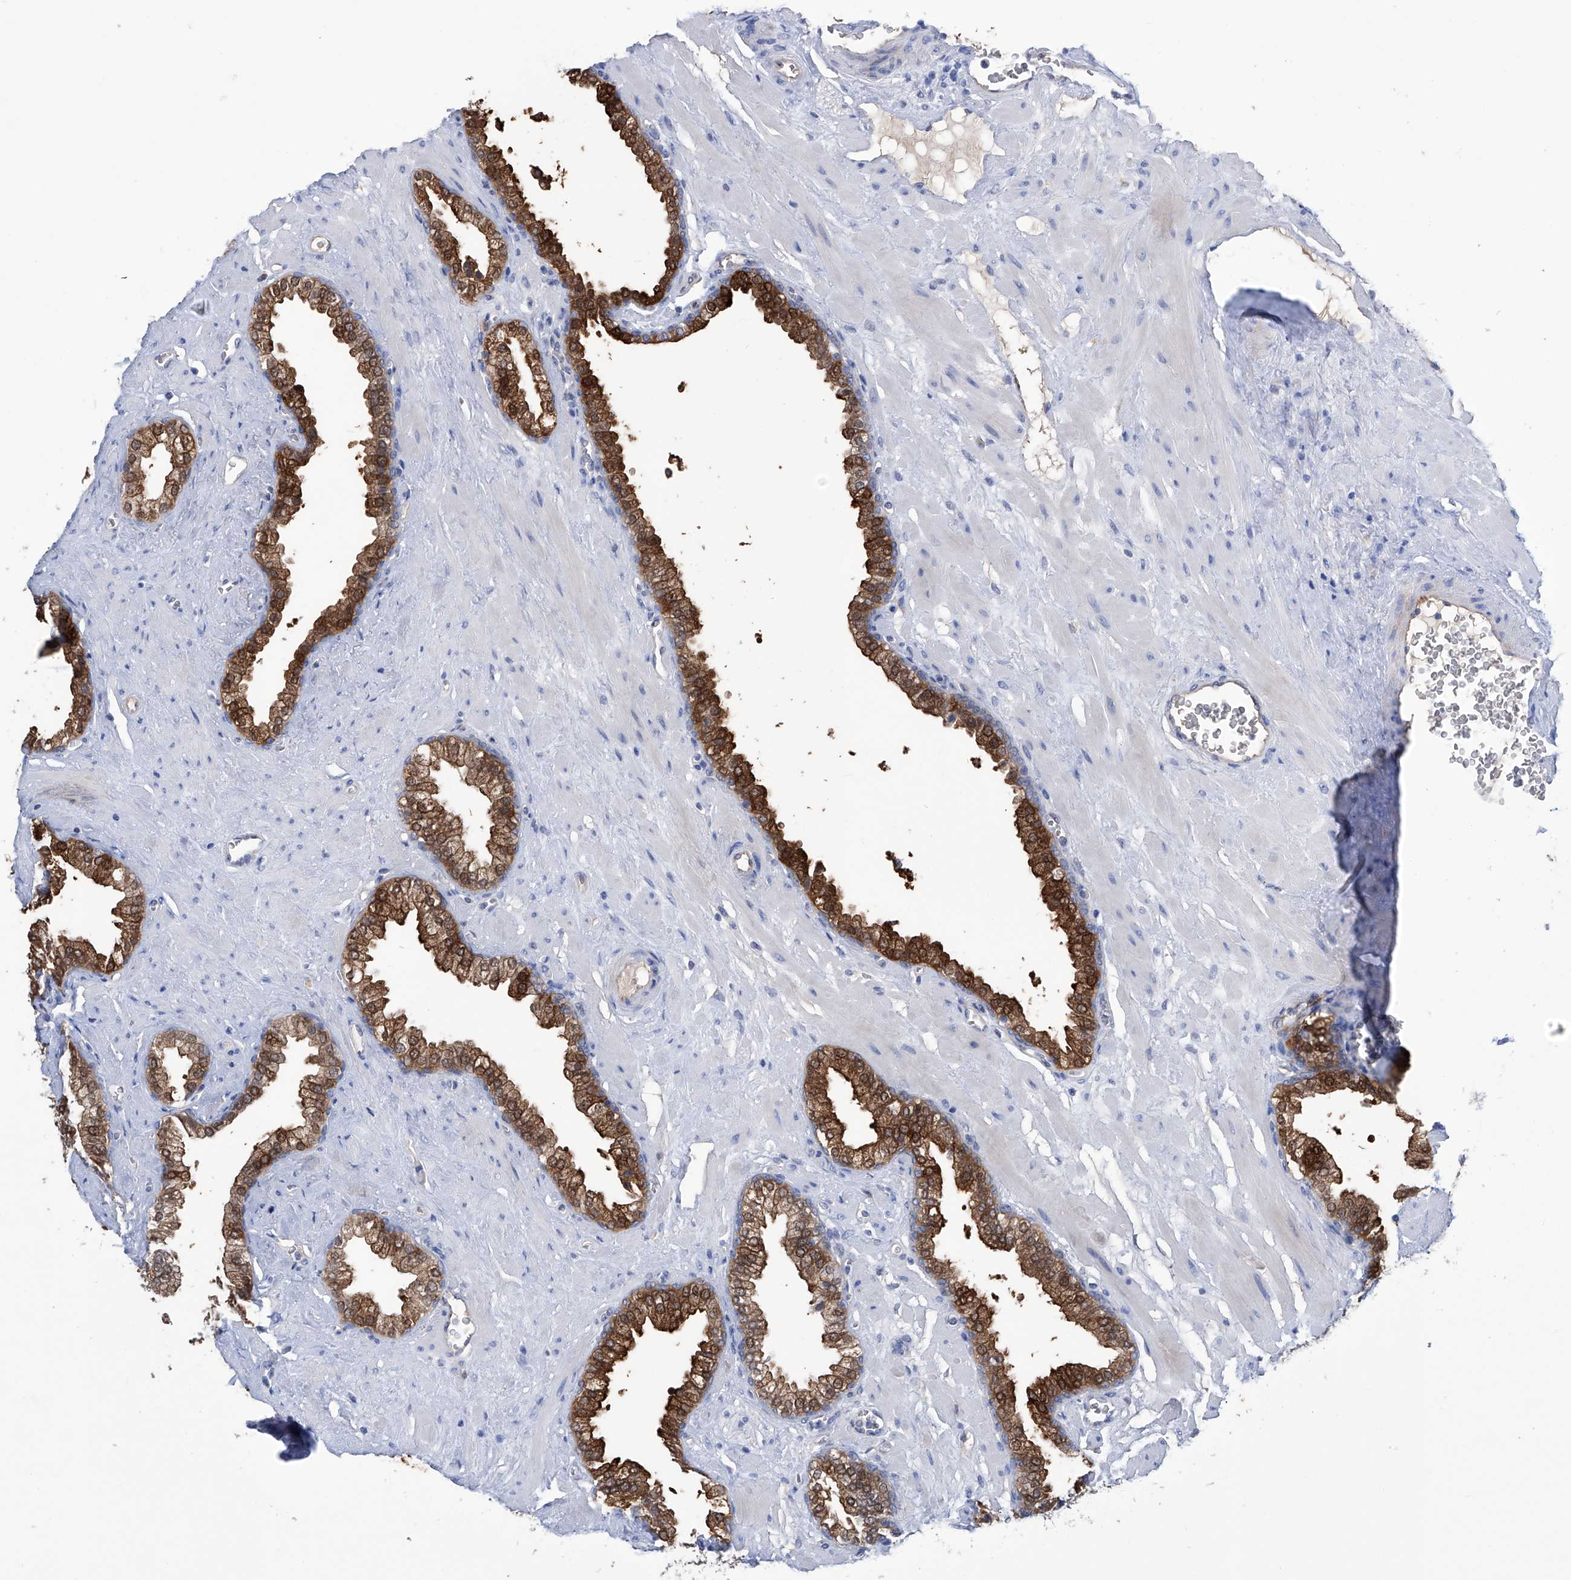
{"staining": {"intensity": "moderate", "quantity": ">75%", "location": "cytoplasmic/membranous,nuclear"}, "tissue": "prostate", "cell_type": "Glandular cells", "image_type": "normal", "snomed": [{"axis": "morphology", "description": "Normal tissue, NOS"}, {"axis": "morphology", "description": "Urothelial carcinoma, Low grade"}, {"axis": "topography", "description": "Urinary bladder"}, {"axis": "topography", "description": "Prostate"}], "caption": "There is medium levels of moderate cytoplasmic/membranous,nuclear staining in glandular cells of normal prostate, as demonstrated by immunohistochemical staining (brown color).", "gene": "PGM3", "patient": {"sex": "male", "age": 60}}